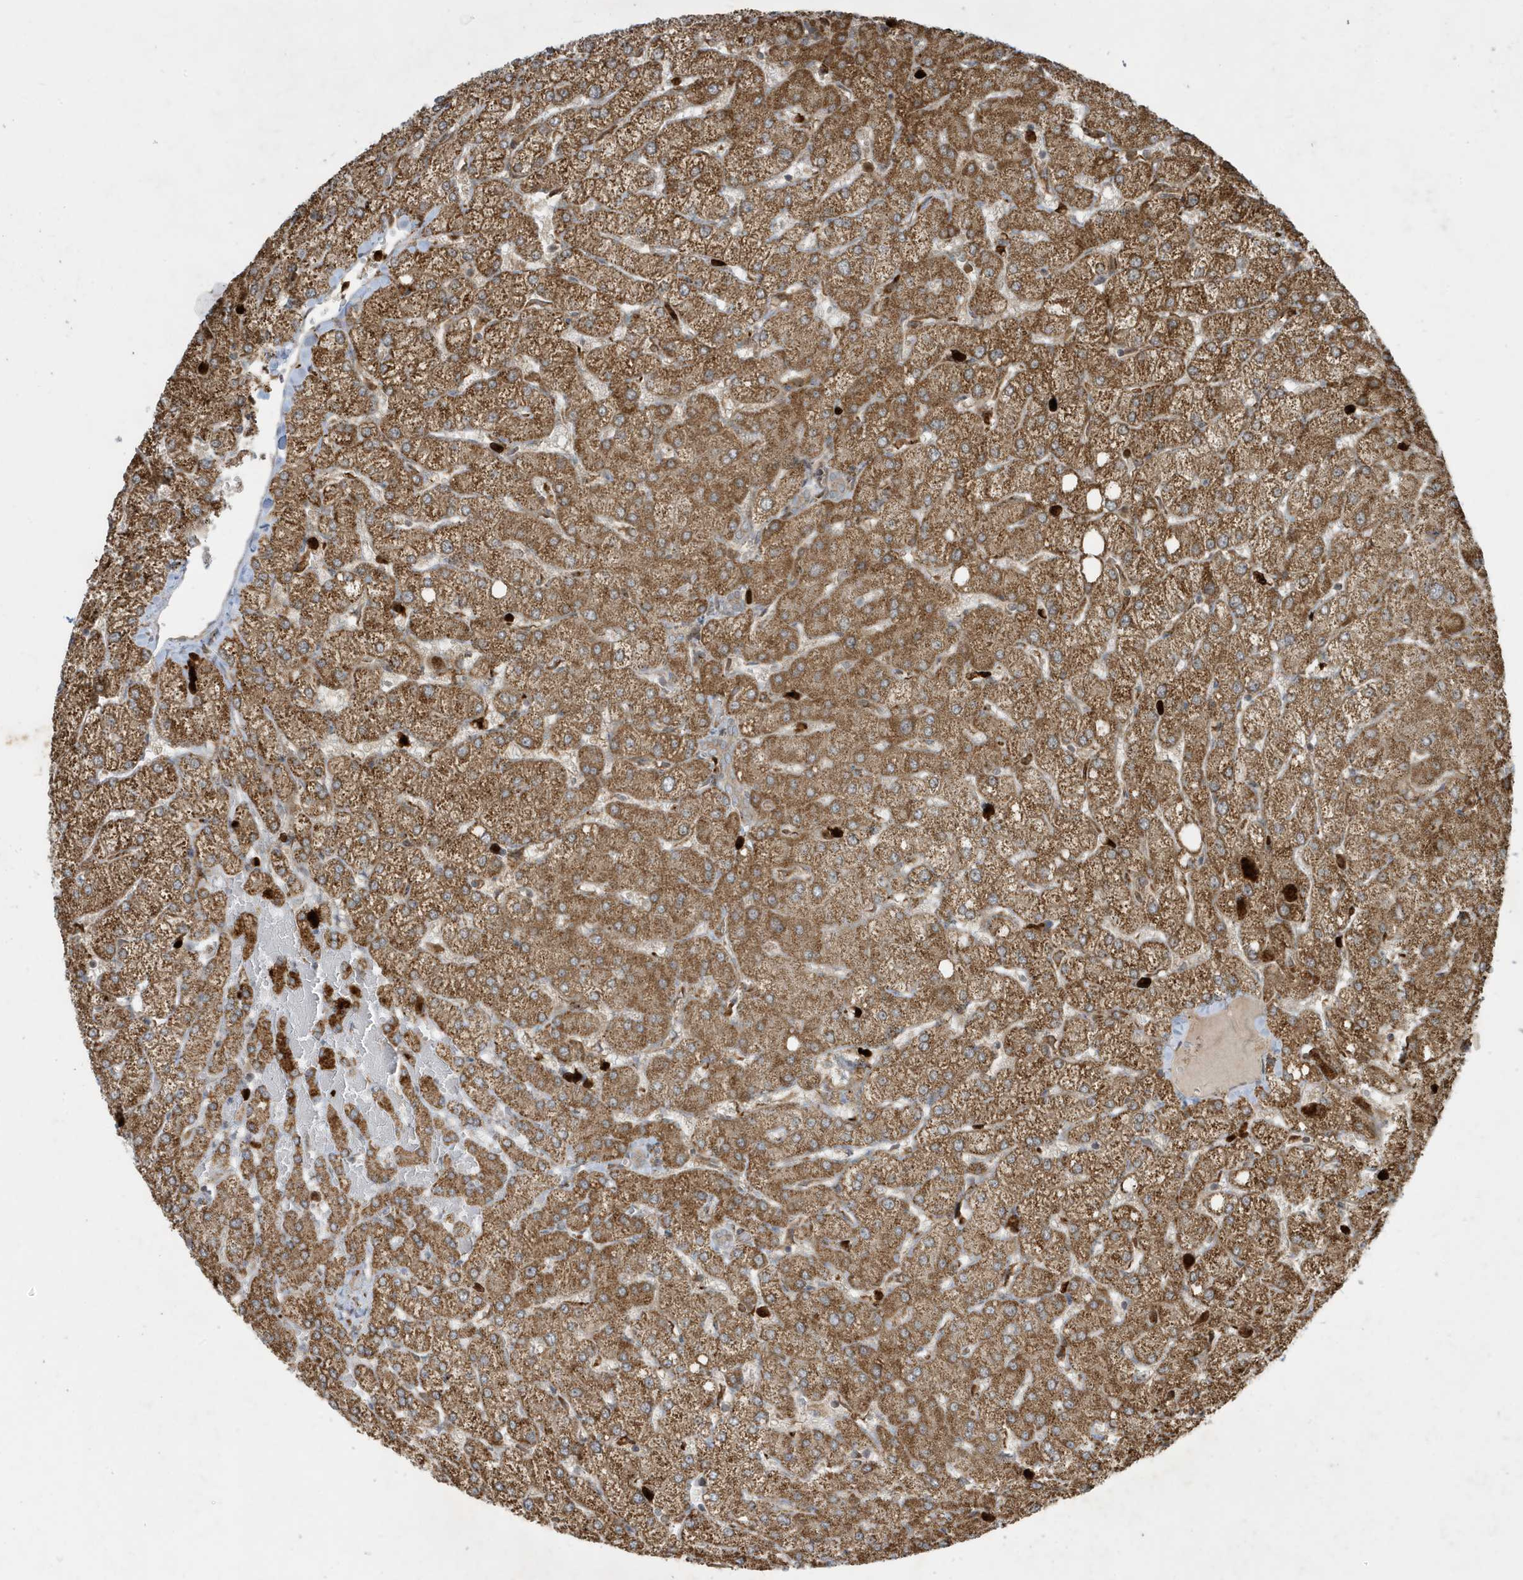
{"staining": {"intensity": "weak", "quantity": ">75%", "location": "cytoplasmic/membranous"}, "tissue": "liver", "cell_type": "Cholangiocytes", "image_type": "normal", "snomed": [{"axis": "morphology", "description": "Normal tissue, NOS"}, {"axis": "topography", "description": "Liver"}], "caption": "IHC (DAB) staining of normal liver displays weak cytoplasmic/membranous protein staining in about >75% of cholangiocytes.", "gene": "IFT57", "patient": {"sex": "female", "age": 54}}